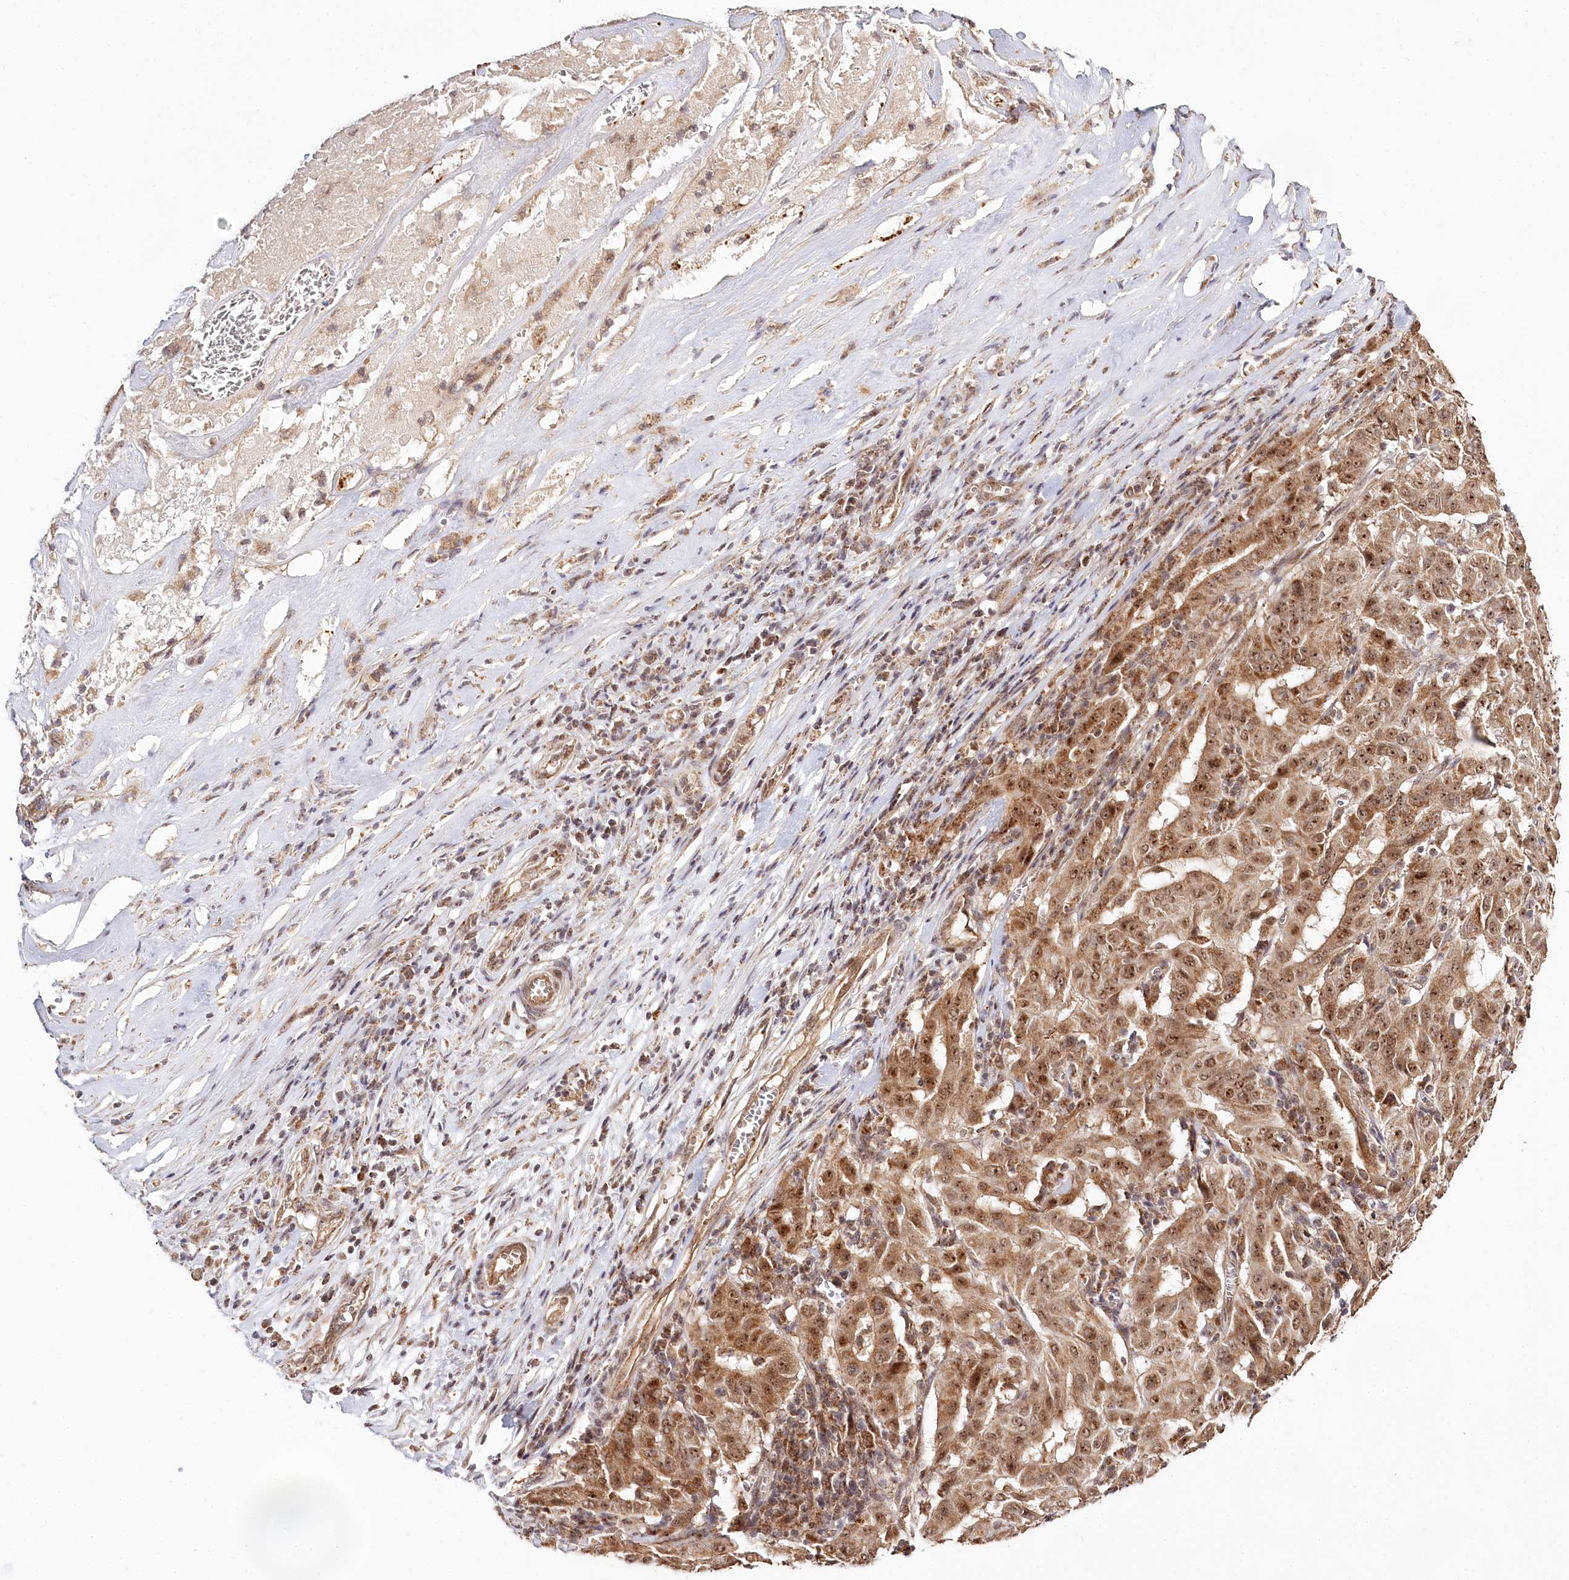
{"staining": {"intensity": "moderate", "quantity": ">75%", "location": "cytoplasmic/membranous,nuclear"}, "tissue": "pancreatic cancer", "cell_type": "Tumor cells", "image_type": "cancer", "snomed": [{"axis": "morphology", "description": "Adenocarcinoma, NOS"}, {"axis": "topography", "description": "Pancreas"}], "caption": "The micrograph exhibits staining of pancreatic cancer (adenocarcinoma), revealing moderate cytoplasmic/membranous and nuclear protein positivity (brown color) within tumor cells.", "gene": "RTN4IP1", "patient": {"sex": "male", "age": 63}}